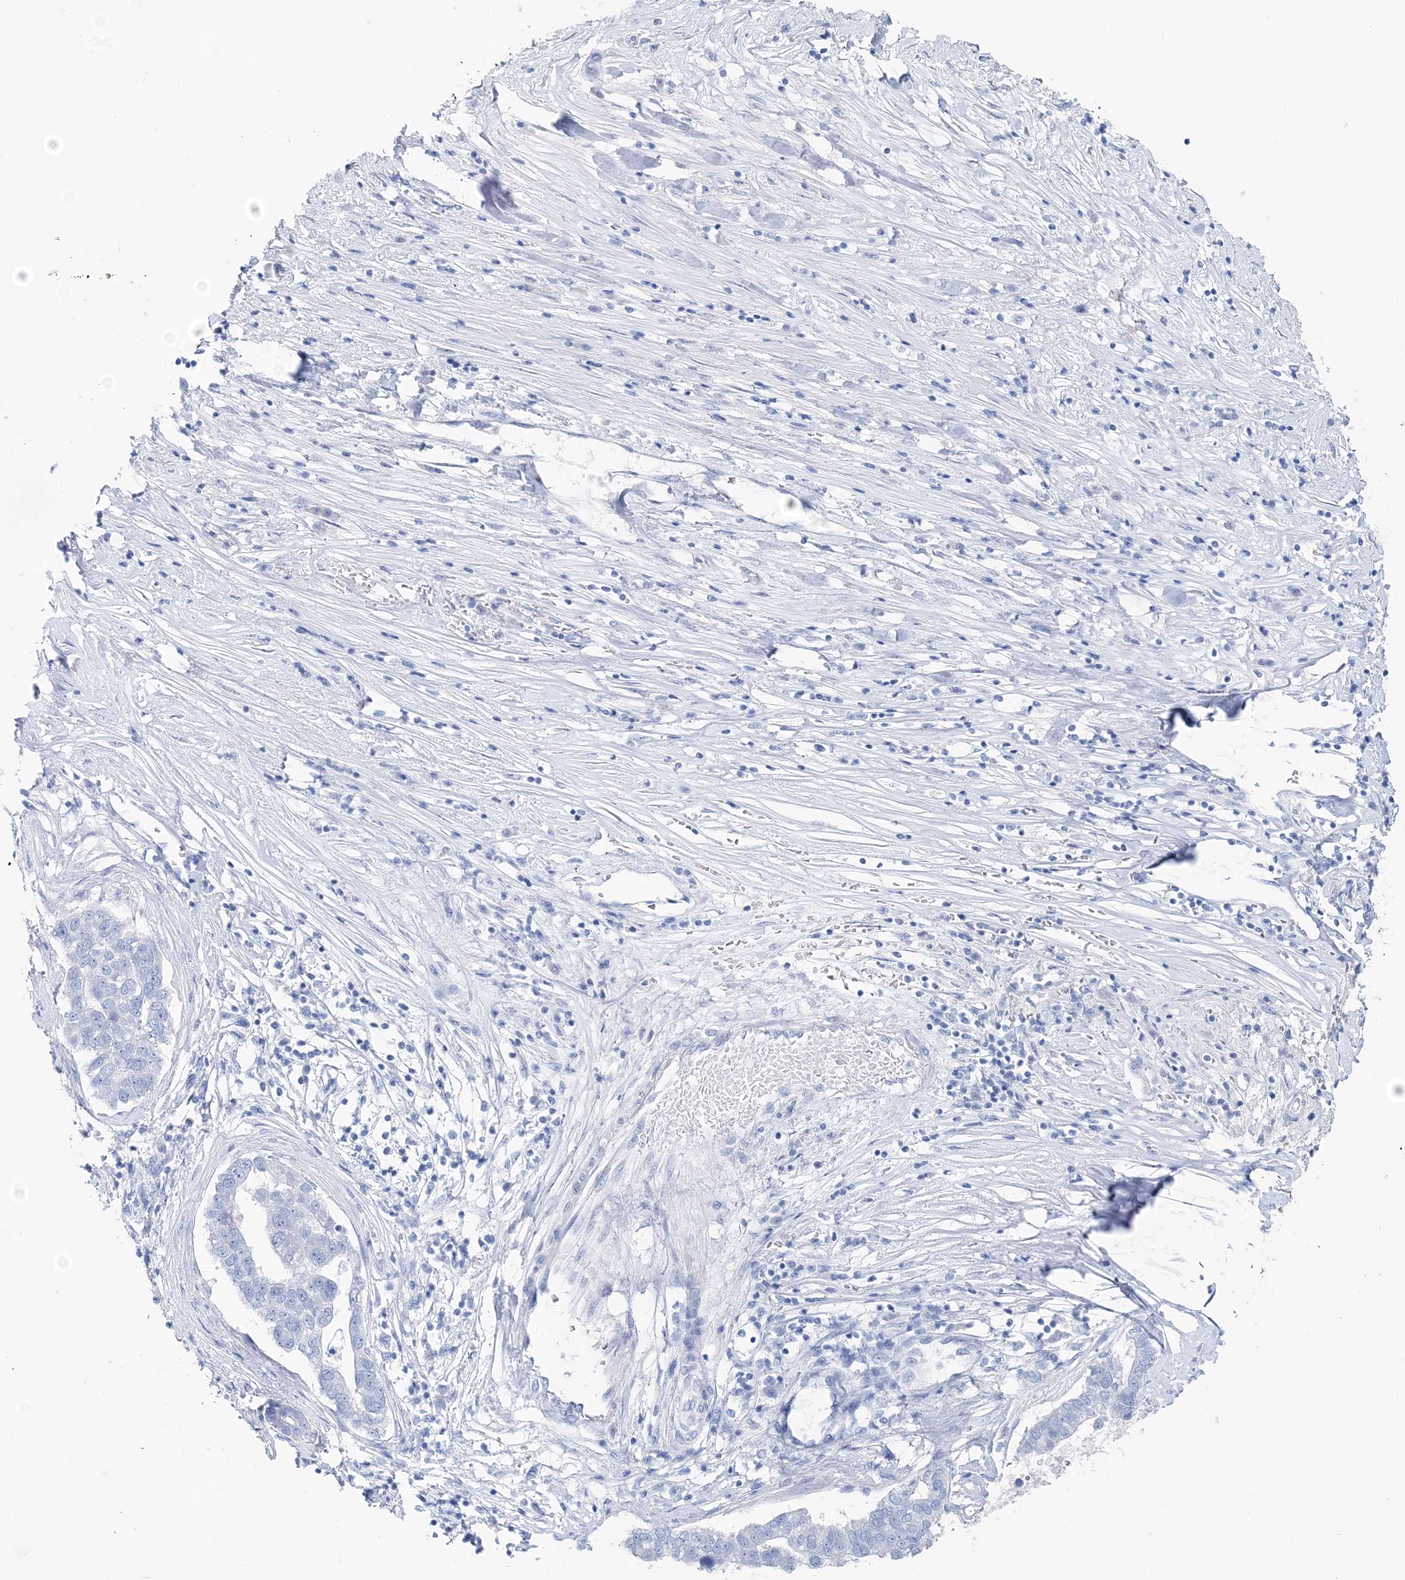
{"staining": {"intensity": "negative", "quantity": "none", "location": "none"}, "tissue": "pancreatic cancer", "cell_type": "Tumor cells", "image_type": "cancer", "snomed": [{"axis": "morphology", "description": "Adenocarcinoma, NOS"}, {"axis": "topography", "description": "Pancreas"}], "caption": "High power microscopy photomicrograph of an immunohistochemistry (IHC) image of pancreatic adenocarcinoma, revealing no significant positivity in tumor cells.", "gene": "TSPYL6", "patient": {"sex": "female", "age": 61}}